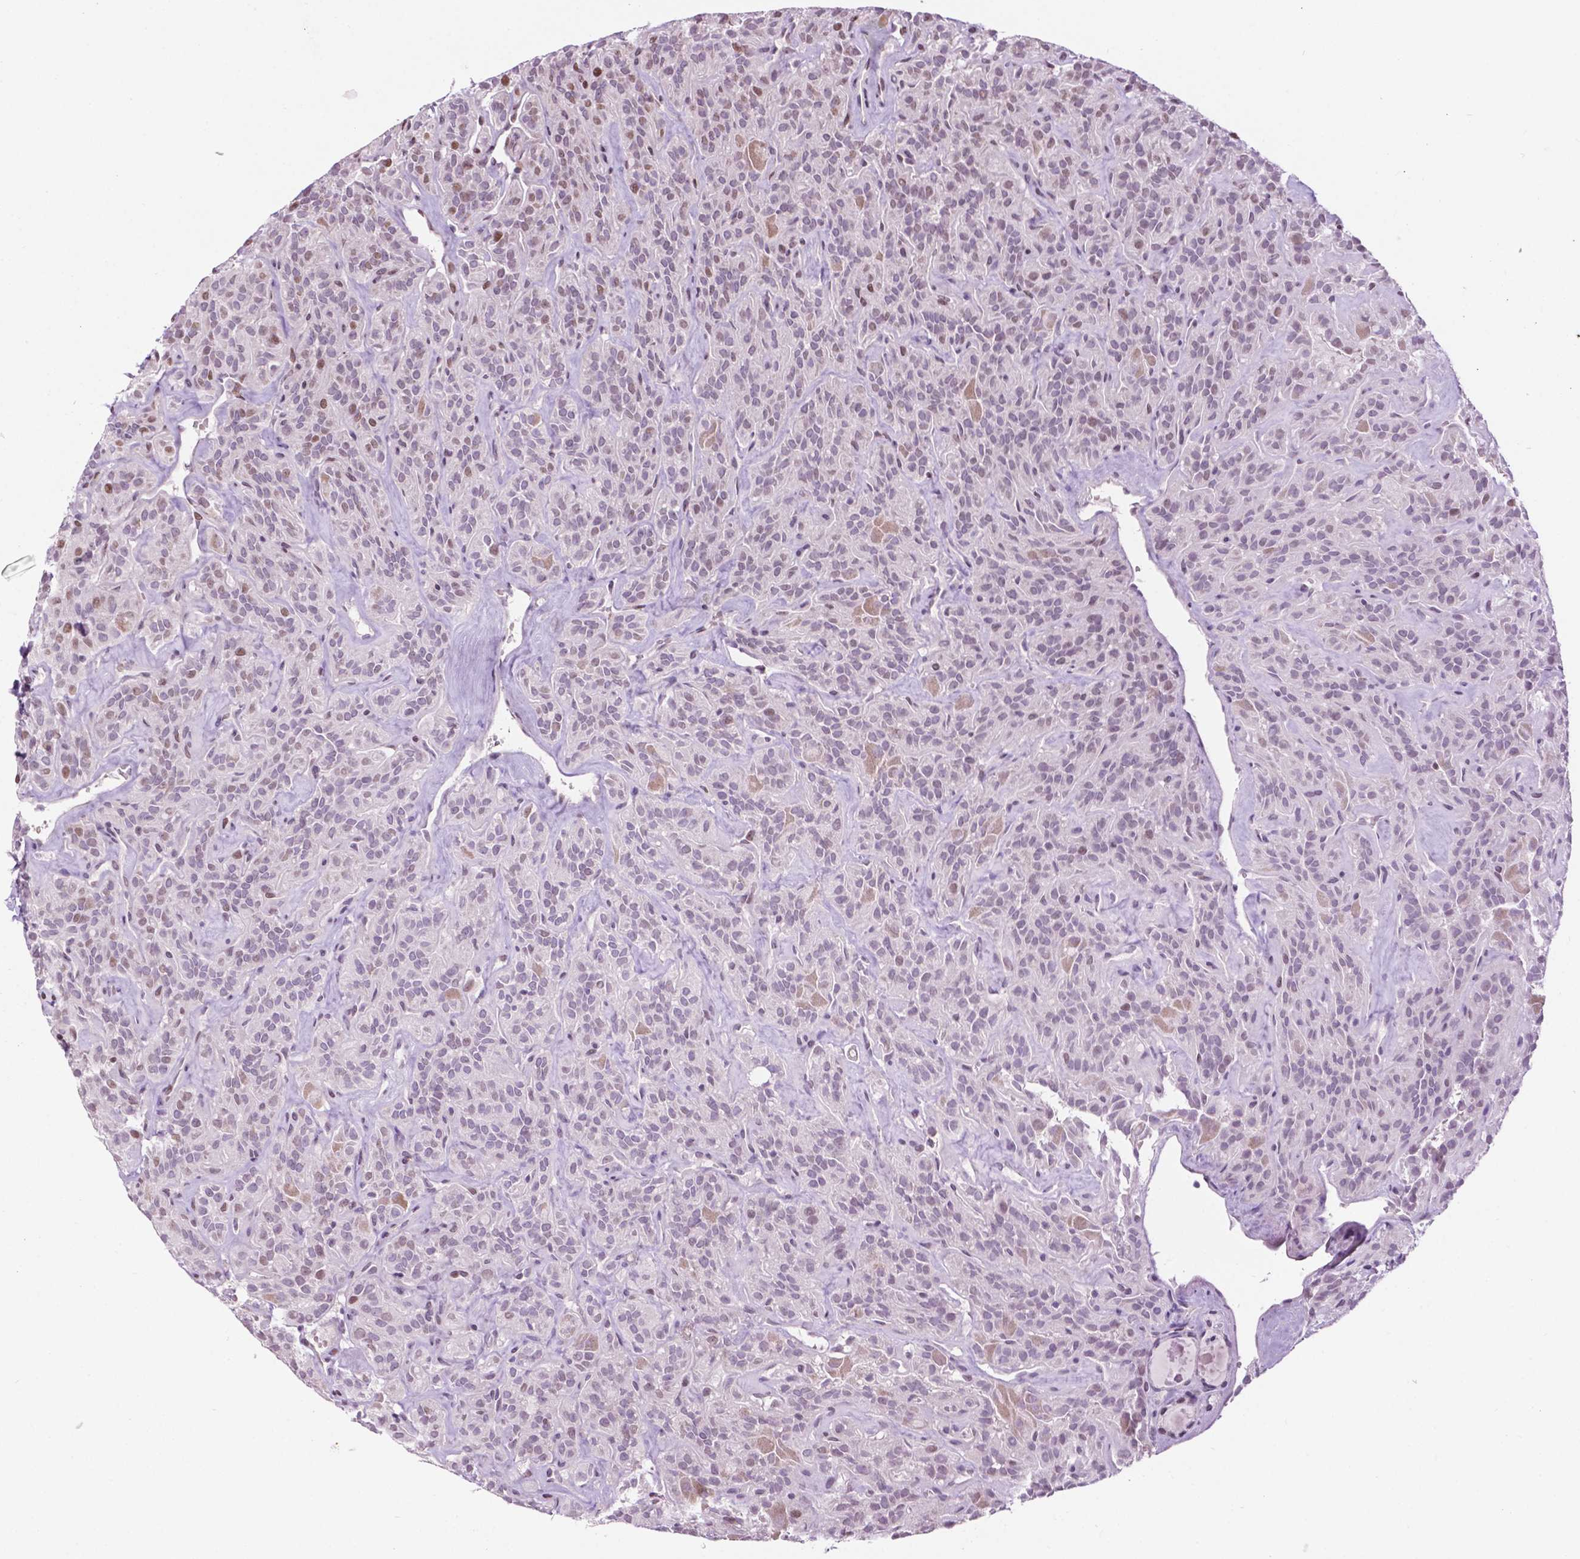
{"staining": {"intensity": "weak", "quantity": "<25%", "location": "nuclear"}, "tissue": "thyroid cancer", "cell_type": "Tumor cells", "image_type": "cancer", "snomed": [{"axis": "morphology", "description": "Papillary adenocarcinoma, NOS"}, {"axis": "topography", "description": "Thyroid gland"}], "caption": "This is a histopathology image of IHC staining of thyroid cancer (papillary adenocarcinoma), which shows no staining in tumor cells. The staining is performed using DAB brown chromogen with nuclei counter-stained in using hematoxylin.", "gene": "PTPN18", "patient": {"sex": "female", "age": 45}}